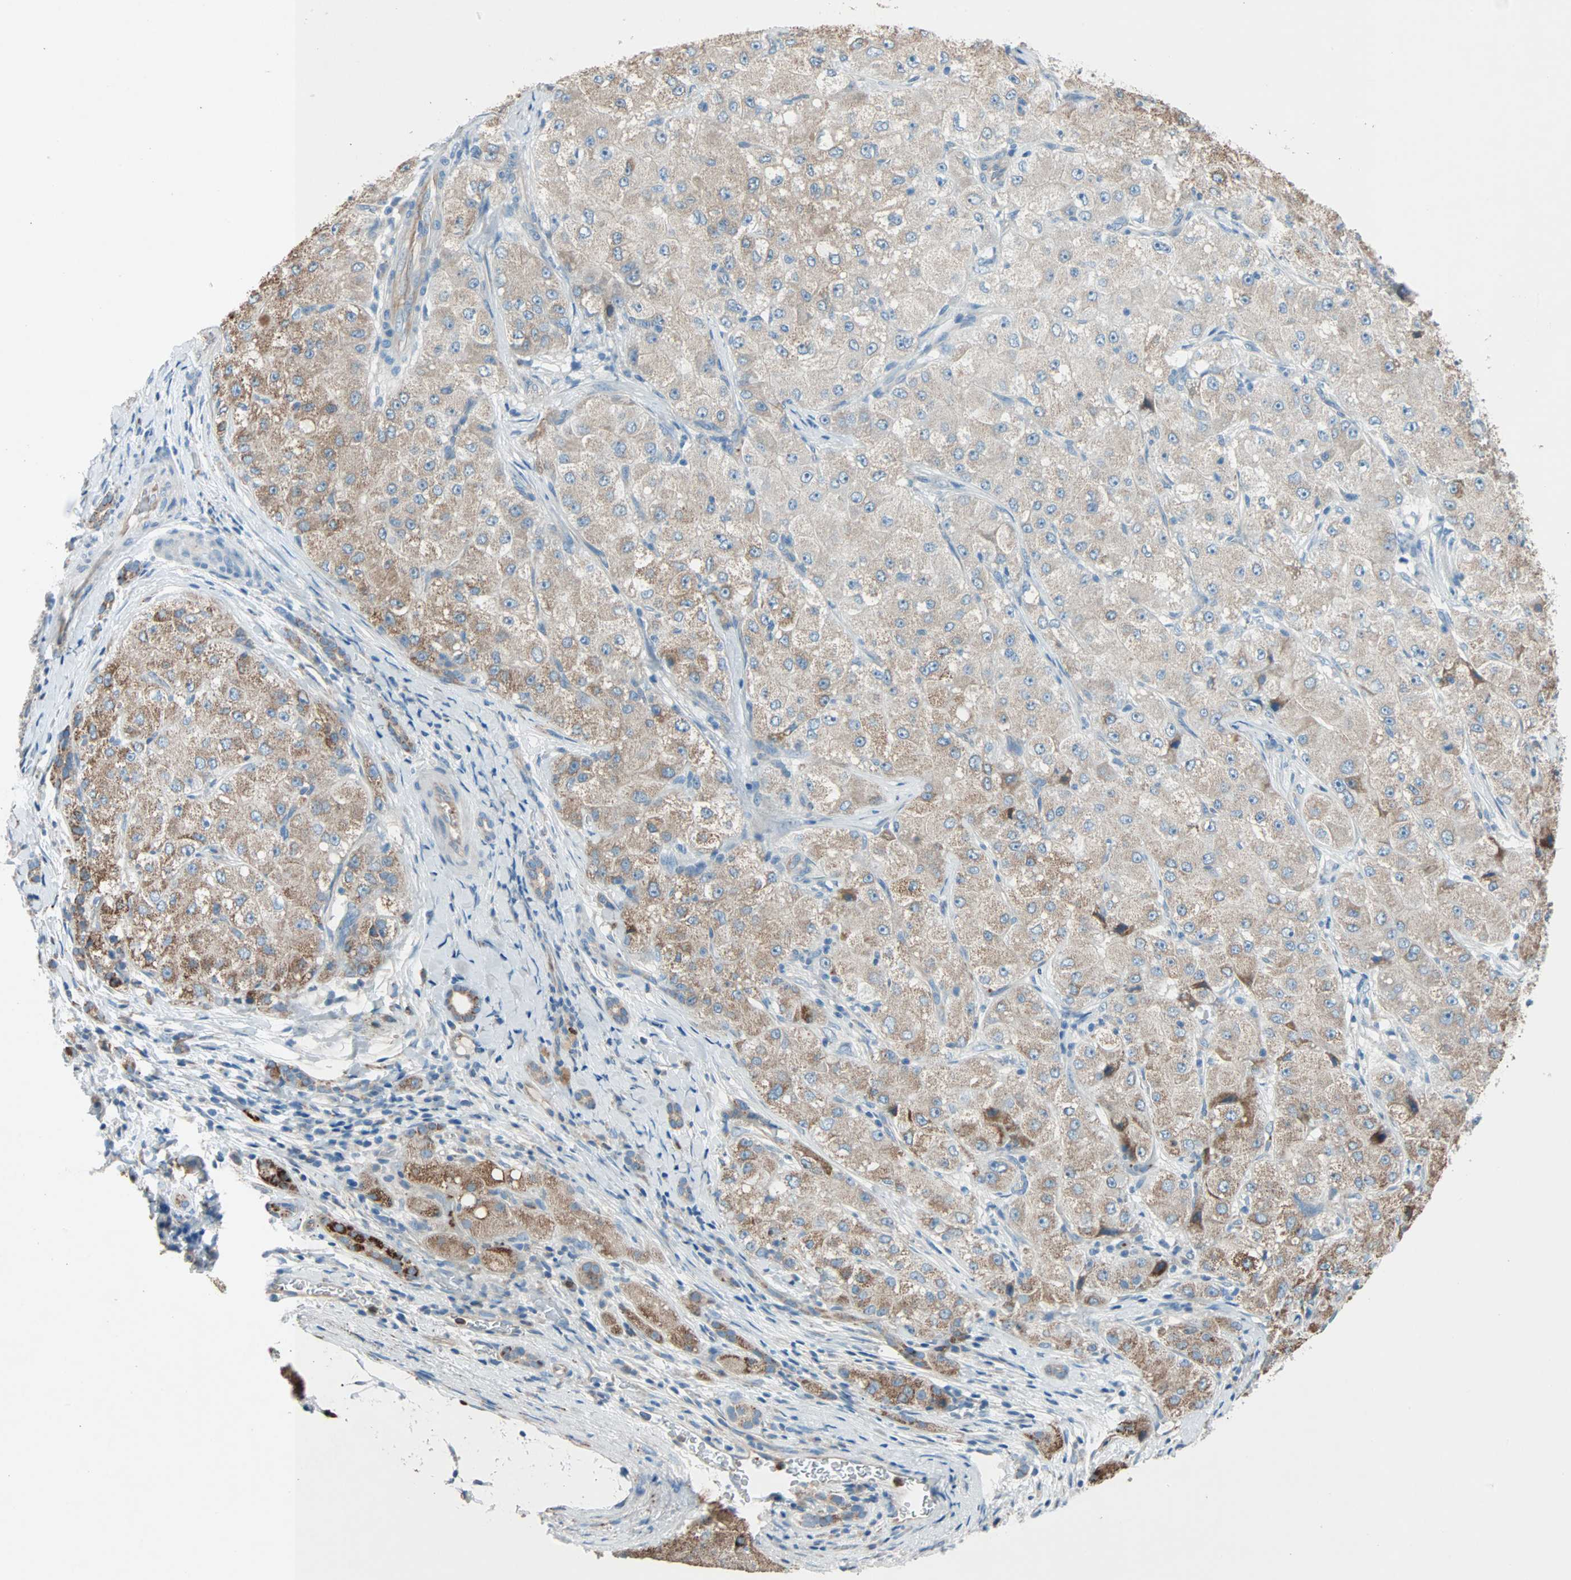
{"staining": {"intensity": "moderate", "quantity": ">75%", "location": "cytoplasmic/membranous"}, "tissue": "liver cancer", "cell_type": "Tumor cells", "image_type": "cancer", "snomed": [{"axis": "morphology", "description": "Carcinoma, Hepatocellular, NOS"}, {"axis": "topography", "description": "Liver"}], "caption": "Brown immunohistochemical staining in human liver cancer demonstrates moderate cytoplasmic/membranous expression in approximately >75% of tumor cells.", "gene": "LY6G6F", "patient": {"sex": "male", "age": 80}}